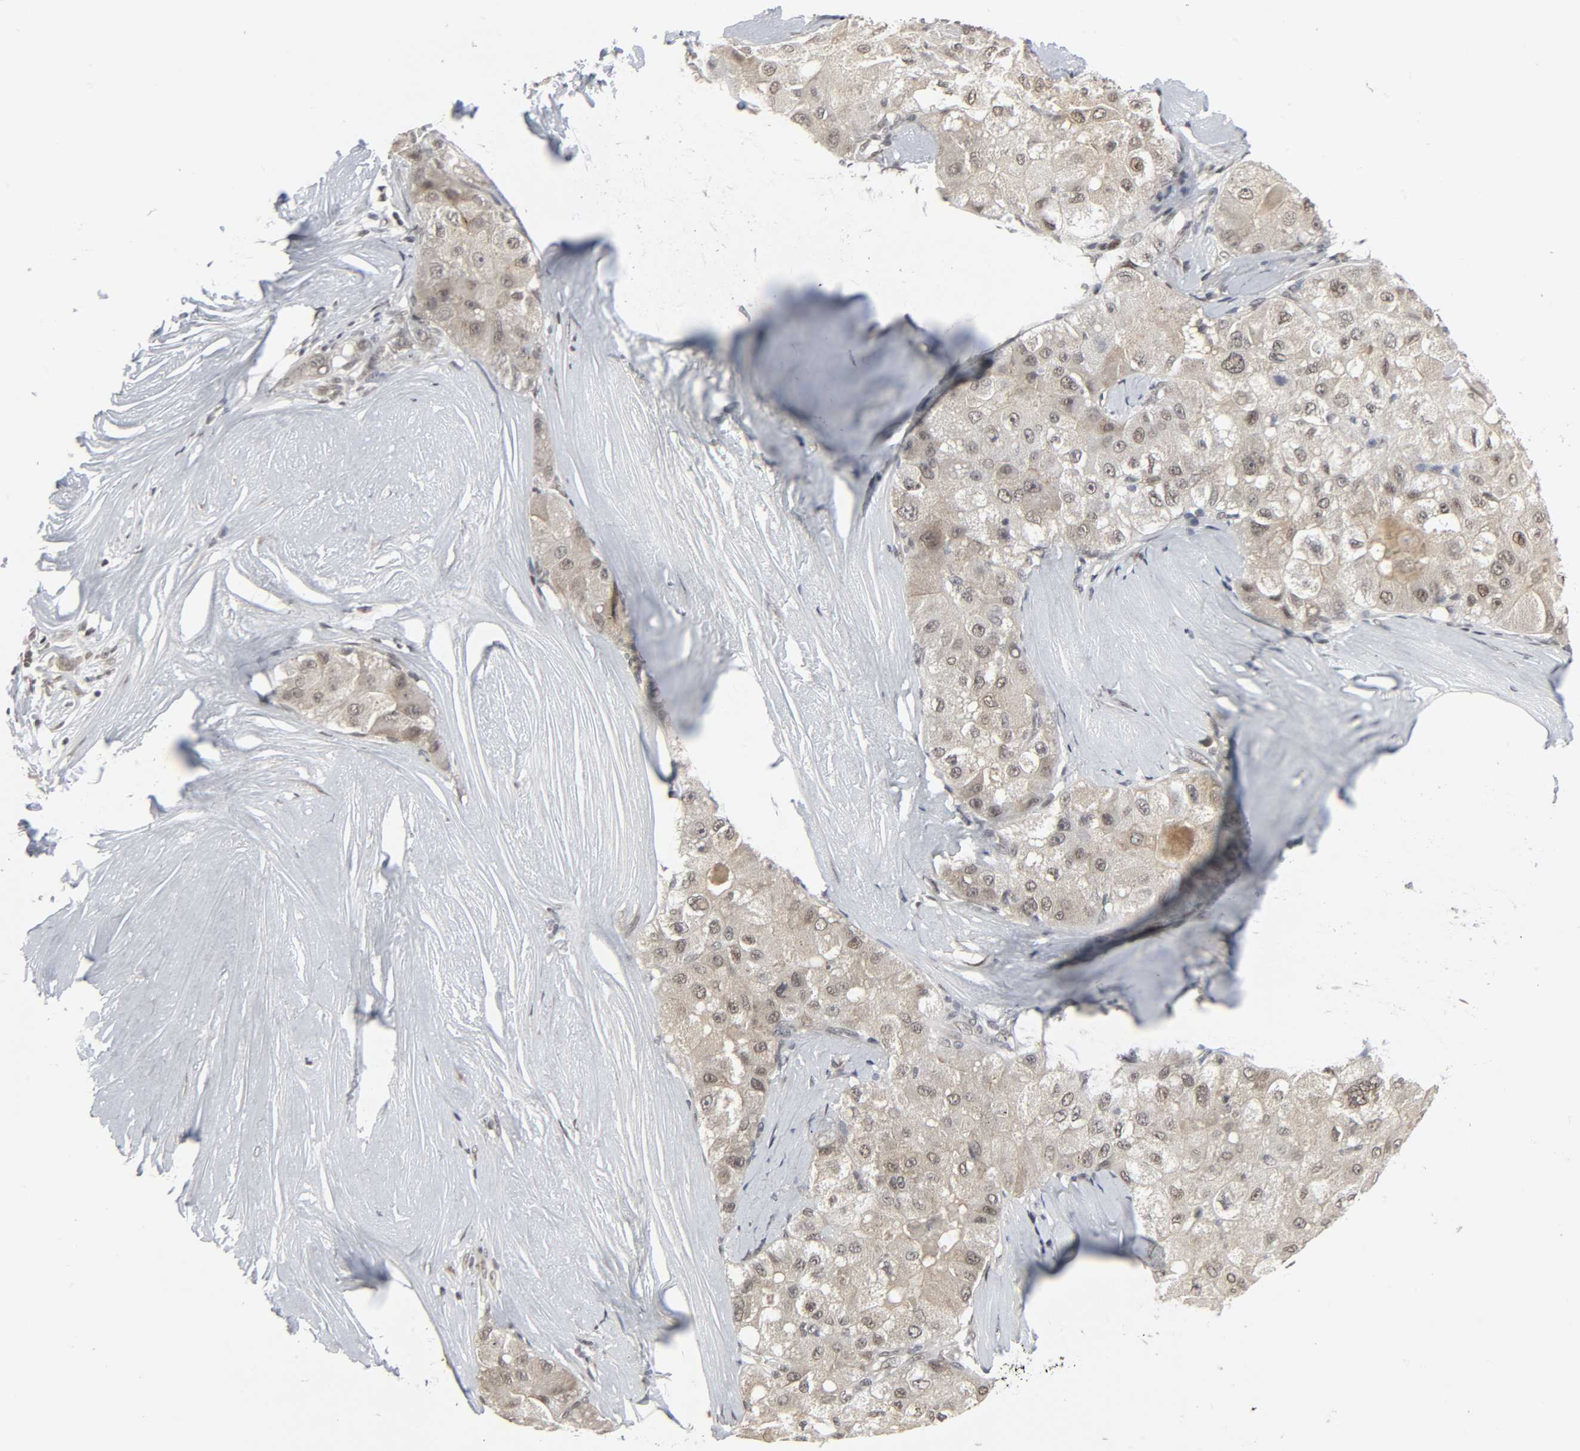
{"staining": {"intensity": "weak", "quantity": ">75%", "location": "cytoplasmic/membranous,nuclear"}, "tissue": "liver cancer", "cell_type": "Tumor cells", "image_type": "cancer", "snomed": [{"axis": "morphology", "description": "Carcinoma, Hepatocellular, NOS"}, {"axis": "topography", "description": "Liver"}], "caption": "Weak cytoplasmic/membranous and nuclear protein staining is identified in approximately >75% of tumor cells in liver cancer (hepatocellular carcinoma).", "gene": "MUC1", "patient": {"sex": "male", "age": 80}}